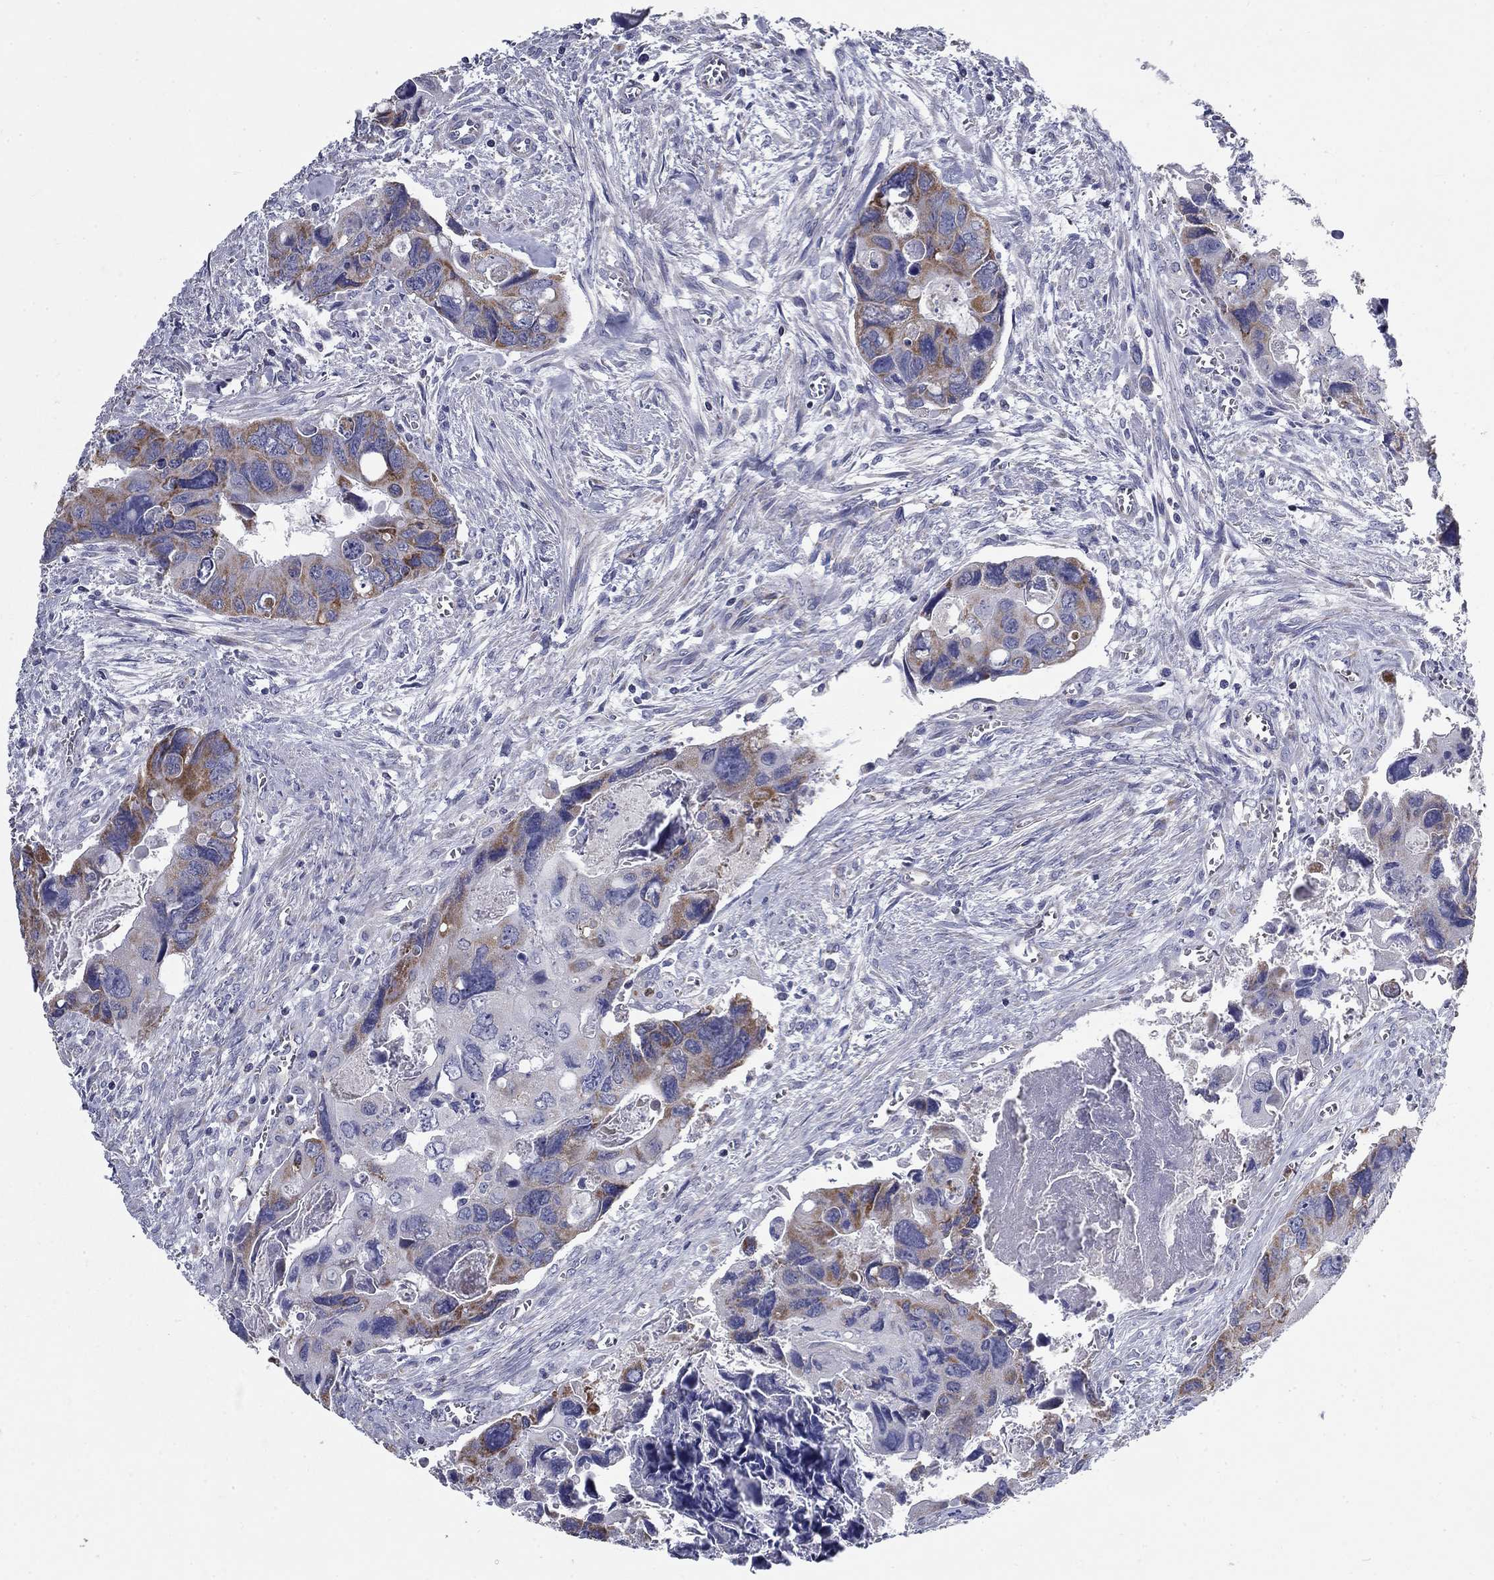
{"staining": {"intensity": "moderate", "quantity": "25%-75%", "location": "cytoplasmic/membranous"}, "tissue": "colorectal cancer", "cell_type": "Tumor cells", "image_type": "cancer", "snomed": [{"axis": "morphology", "description": "Adenocarcinoma, NOS"}, {"axis": "topography", "description": "Rectum"}], "caption": "Immunohistochemical staining of colorectal adenocarcinoma demonstrates medium levels of moderate cytoplasmic/membranous protein positivity in about 25%-75% of tumor cells. (DAB IHC with brightfield microscopy, high magnification).", "gene": "NDUFA4L2", "patient": {"sex": "male", "age": 62}}